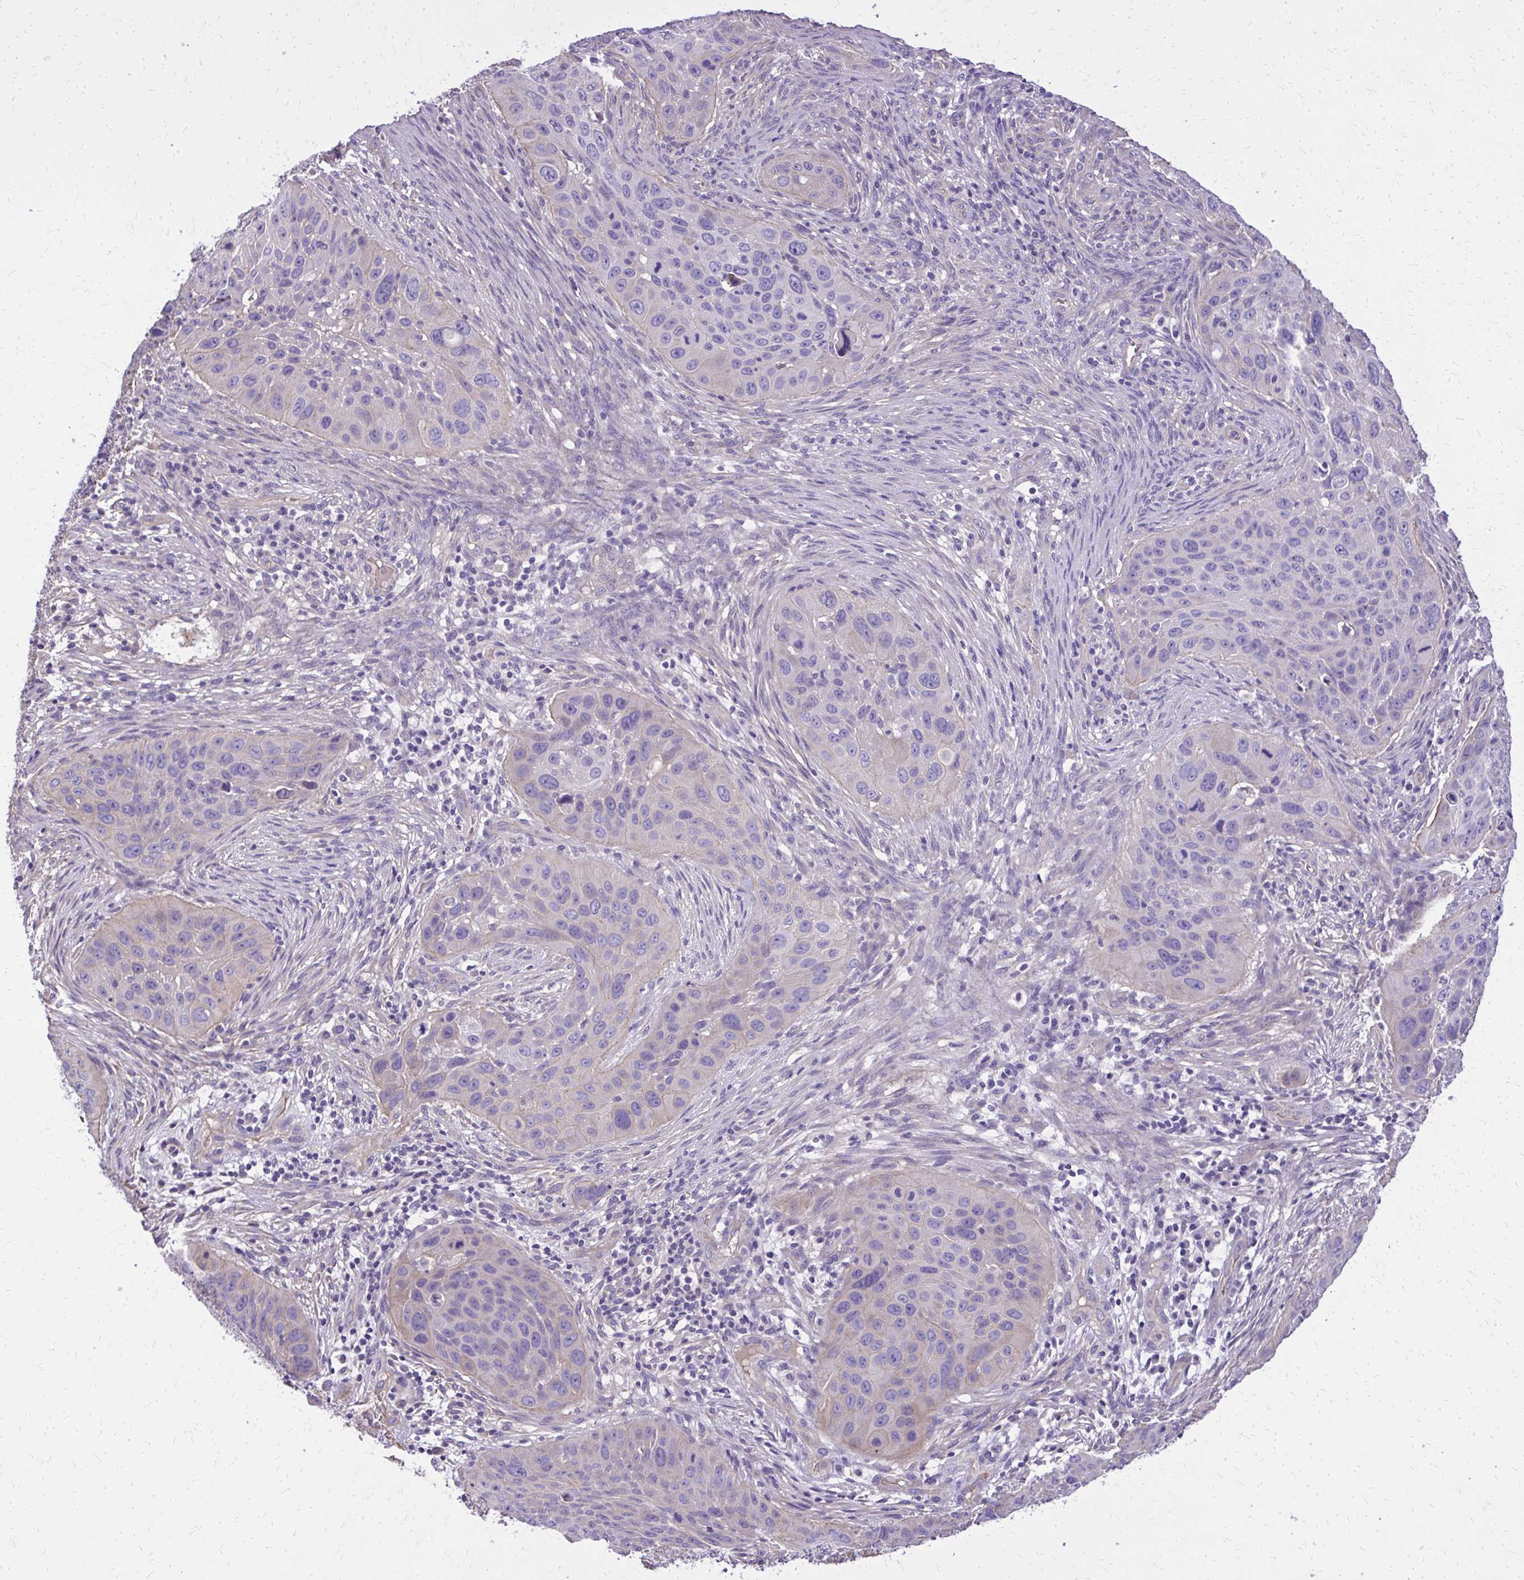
{"staining": {"intensity": "negative", "quantity": "none", "location": "none"}, "tissue": "lung cancer", "cell_type": "Tumor cells", "image_type": "cancer", "snomed": [{"axis": "morphology", "description": "Squamous cell carcinoma, NOS"}, {"axis": "topography", "description": "Lung"}], "caption": "Immunohistochemical staining of human squamous cell carcinoma (lung) reveals no significant expression in tumor cells. (DAB immunohistochemistry, high magnification).", "gene": "RUNDC3B", "patient": {"sex": "male", "age": 63}}